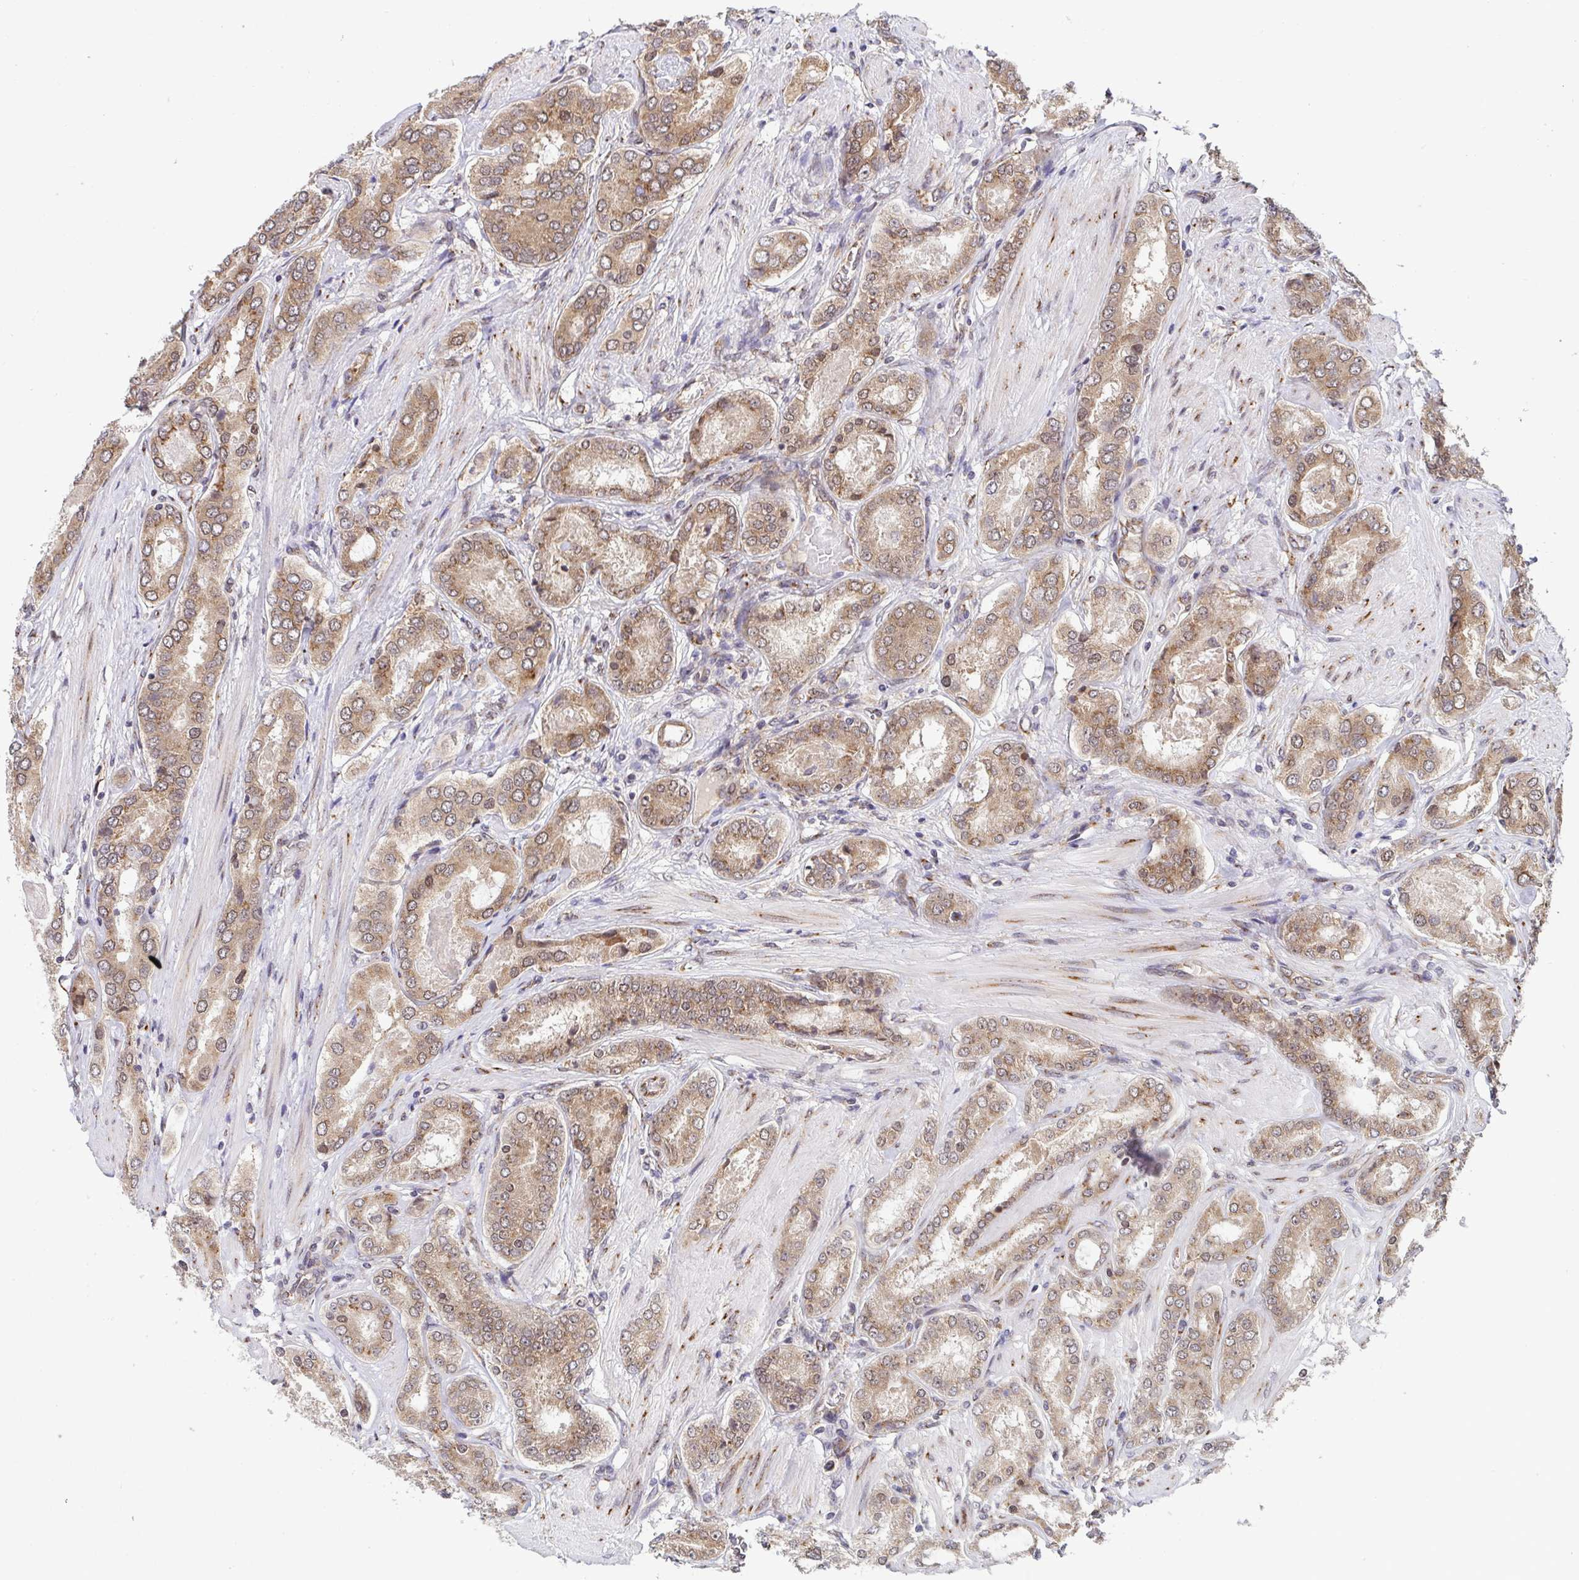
{"staining": {"intensity": "moderate", "quantity": ">75%", "location": "cytoplasmic/membranous,nuclear"}, "tissue": "prostate cancer", "cell_type": "Tumor cells", "image_type": "cancer", "snomed": [{"axis": "morphology", "description": "Adenocarcinoma, High grade"}, {"axis": "topography", "description": "Prostate"}], "caption": "Immunohistochemical staining of human prostate cancer reveals medium levels of moderate cytoplasmic/membranous and nuclear protein expression in approximately >75% of tumor cells.", "gene": "ATP5MJ", "patient": {"sex": "male", "age": 63}}